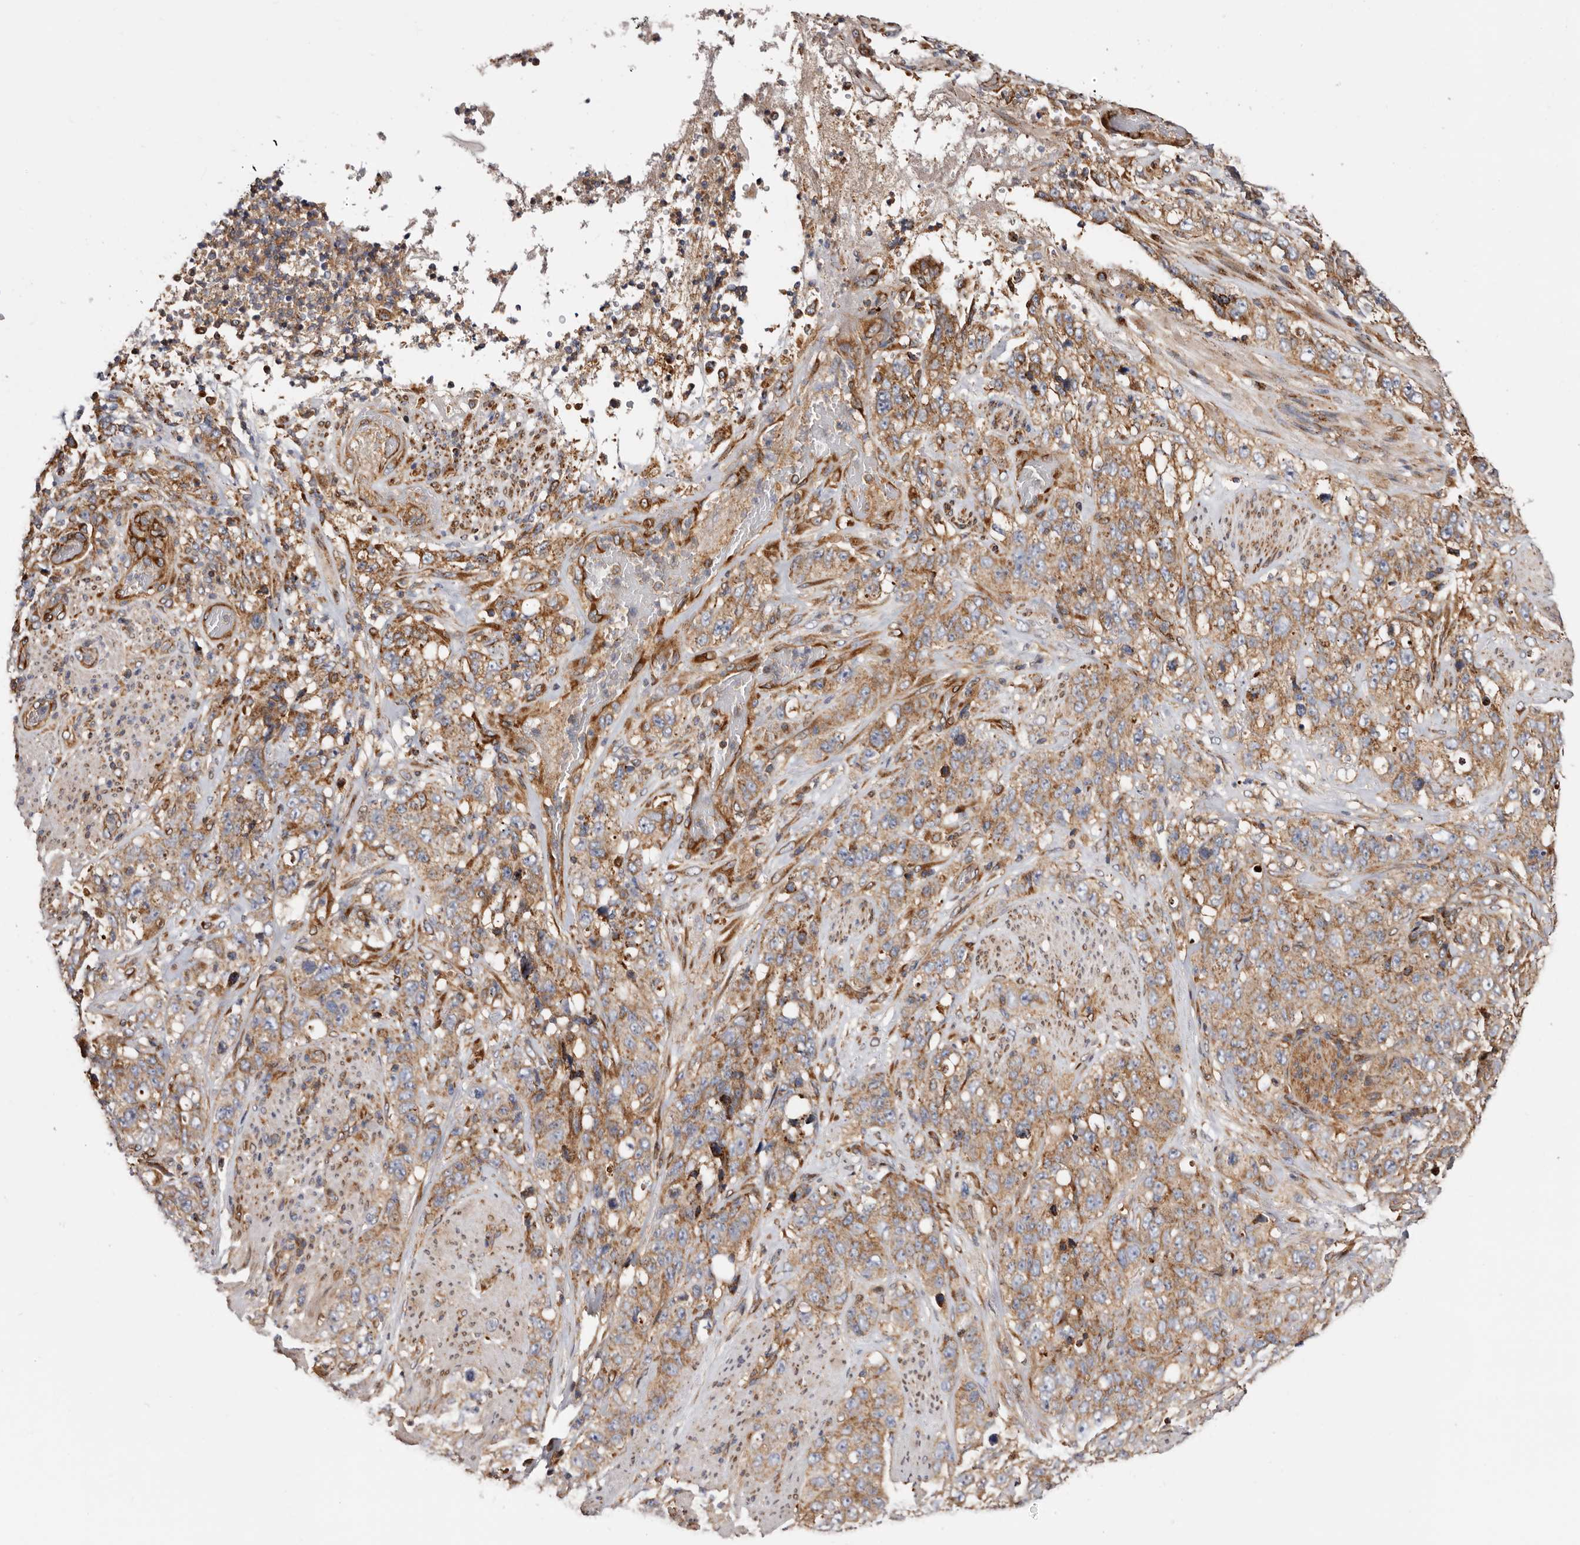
{"staining": {"intensity": "weak", "quantity": ">75%", "location": "cytoplasmic/membranous"}, "tissue": "stomach cancer", "cell_type": "Tumor cells", "image_type": "cancer", "snomed": [{"axis": "morphology", "description": "Adenocarcinoma, NOS"}, {"axis": "topography", "description": "Stomach"}], "caption": "Adenocarcinoma (stomach) stained with immunohistochemistry (IHC) reveals weak cytoplasmic/membranous positivity in about >75% of tumor cells.", "gene": "COQ8B", "patient": {"sex": "male", "age": 48}}